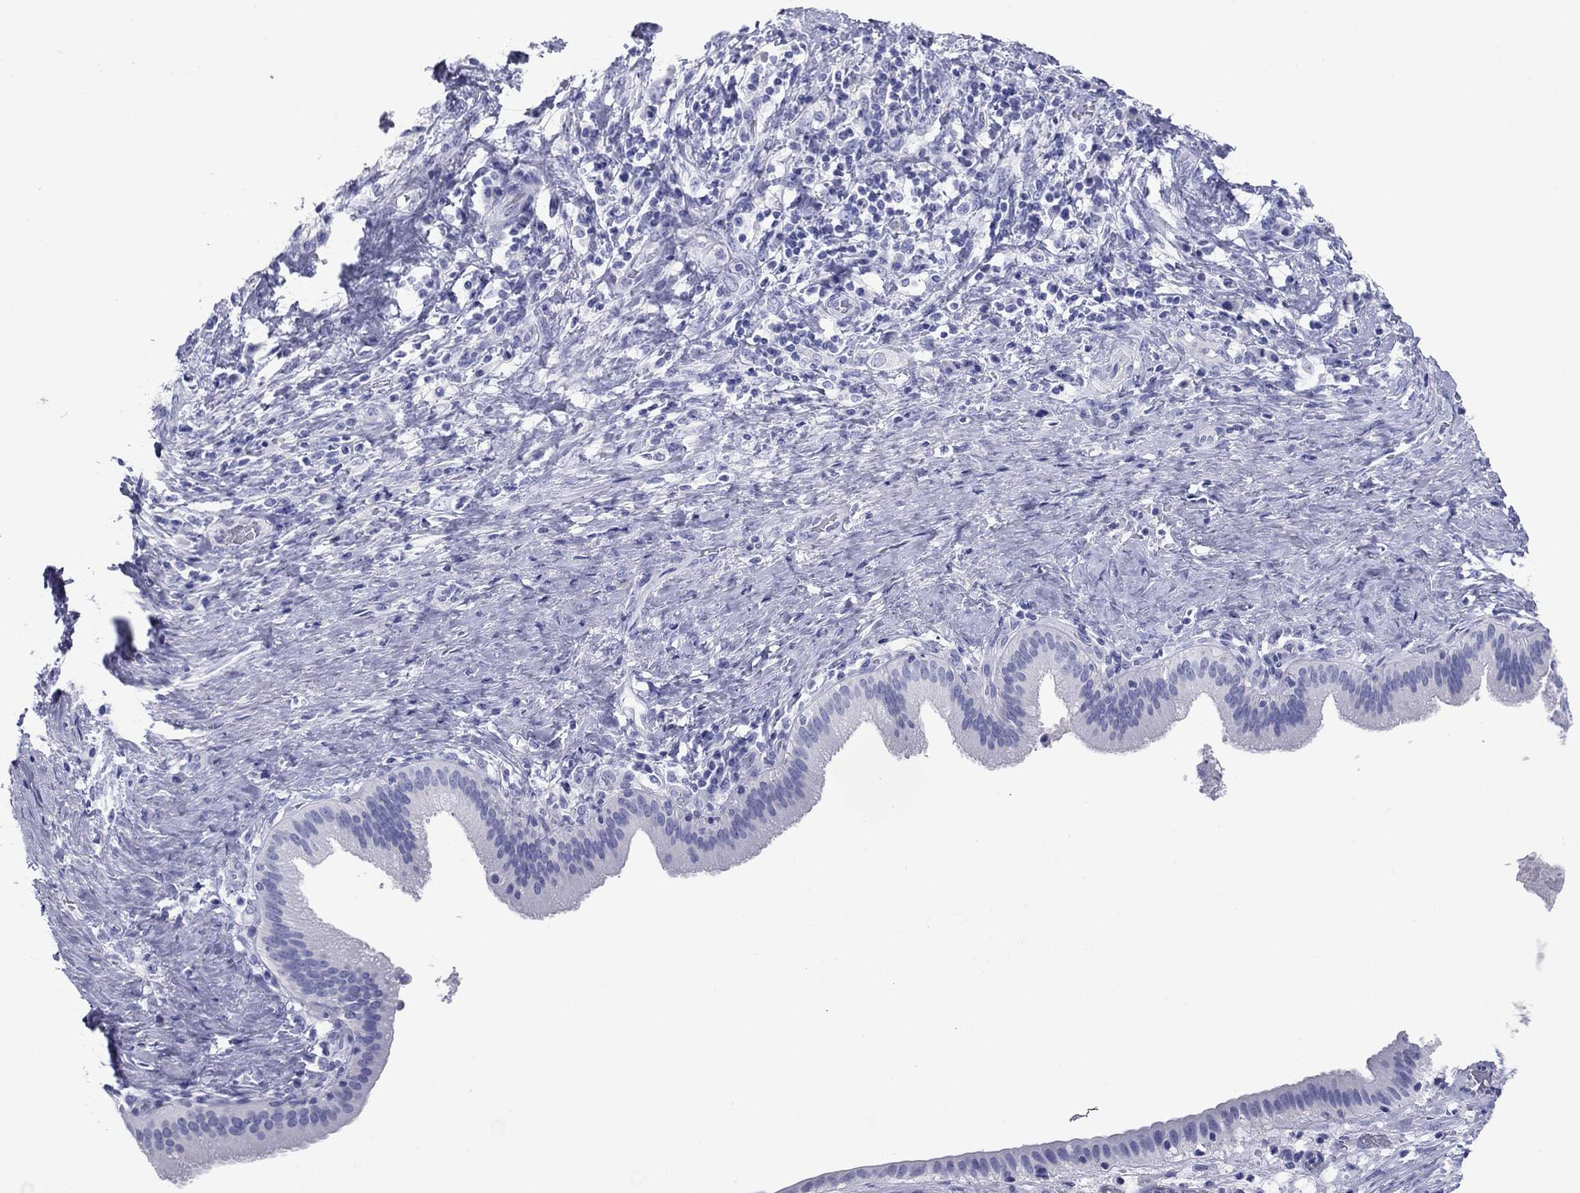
{"staining": {"intensity": "negative", "quantity": "none", "location": "none"}, "tissue": "liver cancer", "cell_type": "Tumor cells", "image_type": "cancer", "snomed": [{"axis": "morphology", "description": "Cholangiocarcinoma"}, {"axis": "topography", "description": "Liver"}], "caption": "A histopathology image of human liver cholangiocarcinoma is negative for staining in tumor cells.", "gene": "ATP4A", "patient": {"sex": "female", "age": 73}}